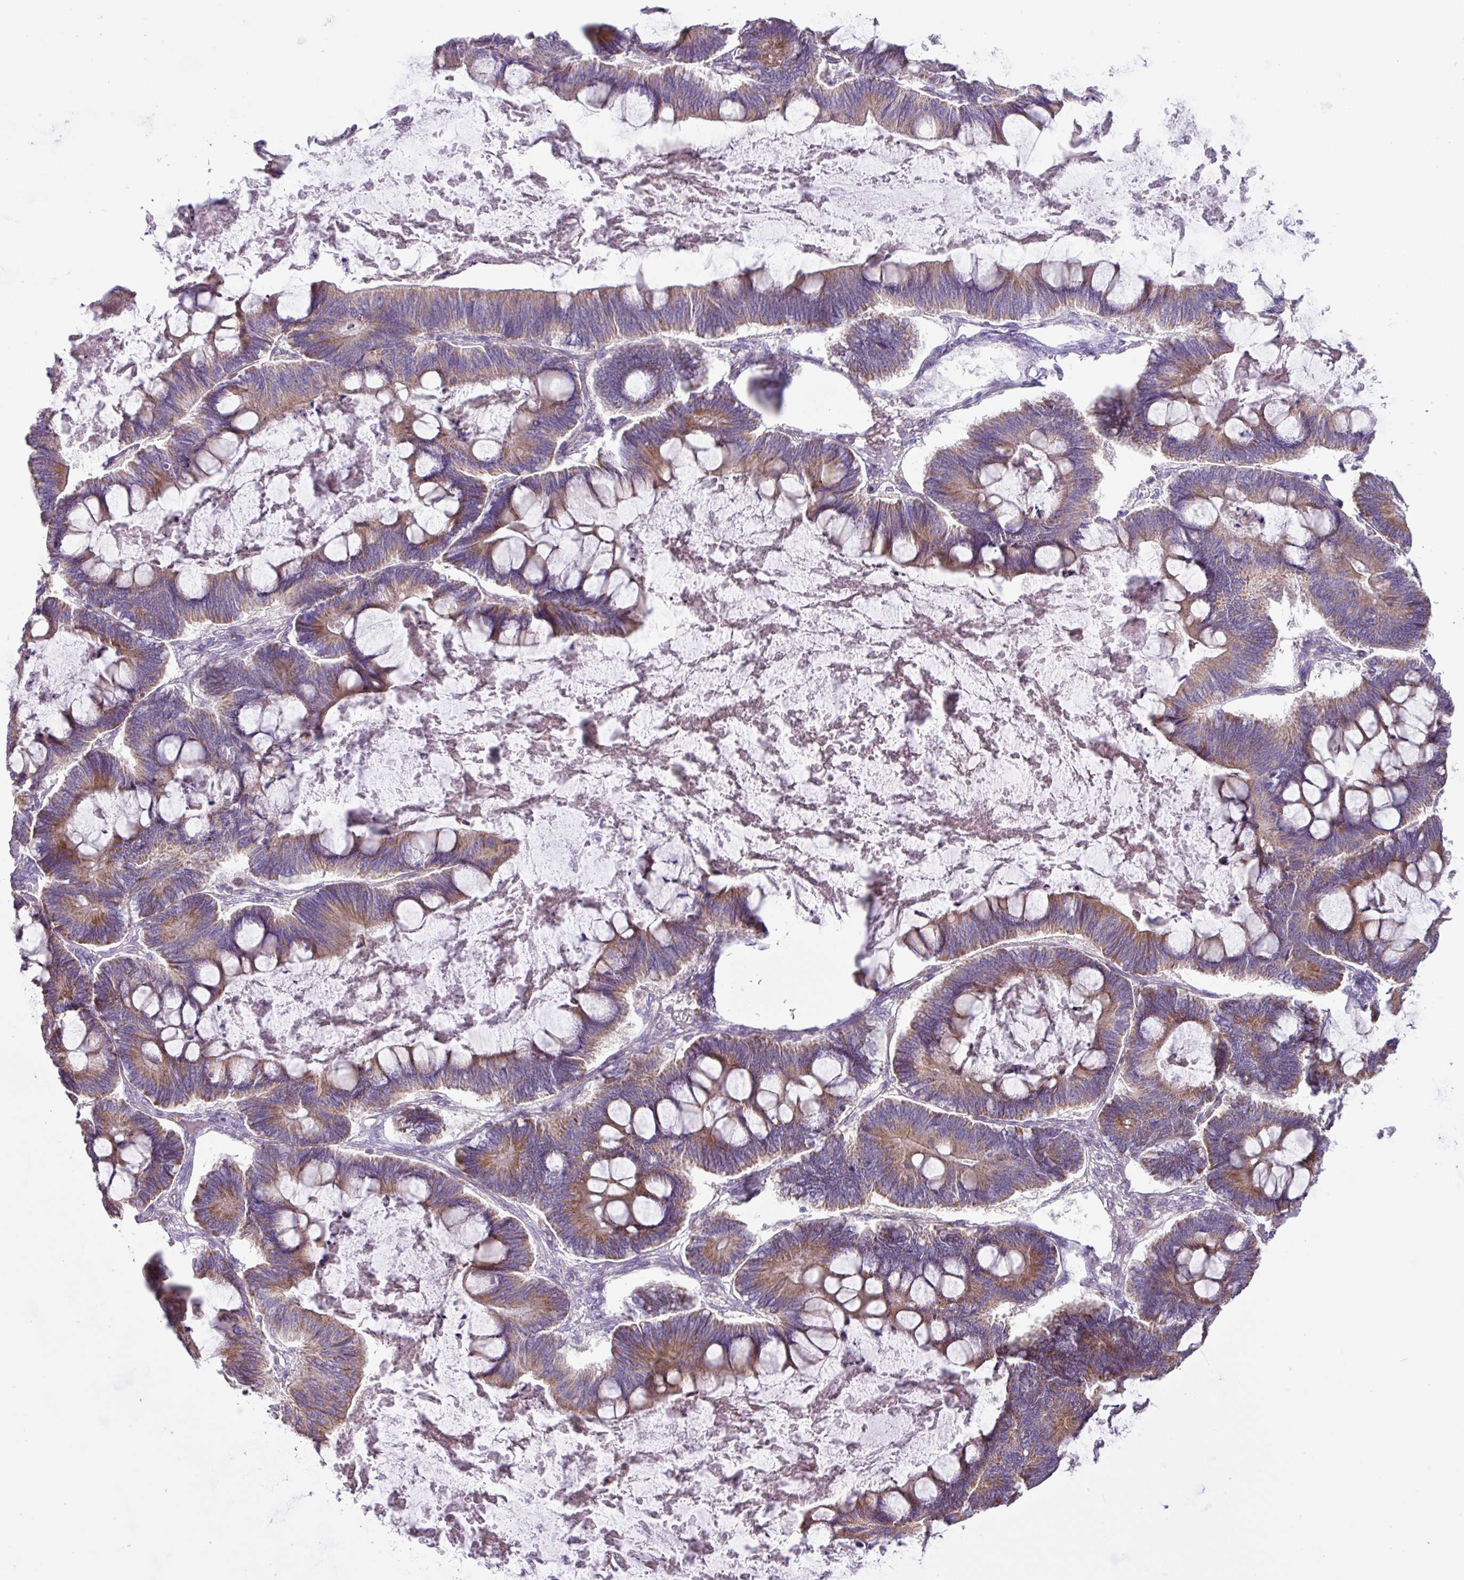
{"staining": {"intensity": "moderate", "quantity": "25%-75%", "location": "cytoplasmic/membranous"}, "tissue": "ovarian cancer", "cell_type": "Tumor cells", "image_type": "cancer", "snomed": [{"axis": "morphology", "description": "Cystadenocarcinoma, mucinous, NOS"}, {"axis": "topography", "description": "Ovary"}], "caption": "Tumor cells exhibit medium levels of moderate cytoplasmic/membranous expression in approximately 25%-75% of cells in ovarian mucinous cystadenocarcinoma. The staining was performed using DAB (3,3'-diaminobenzidine) to visualize the protein expression in brown, while the nuclei were stained in blue with hematoxylin (Magnification: 20x).", "gene": "MRRF", "patient": {"sex": "female", "age": 61}}